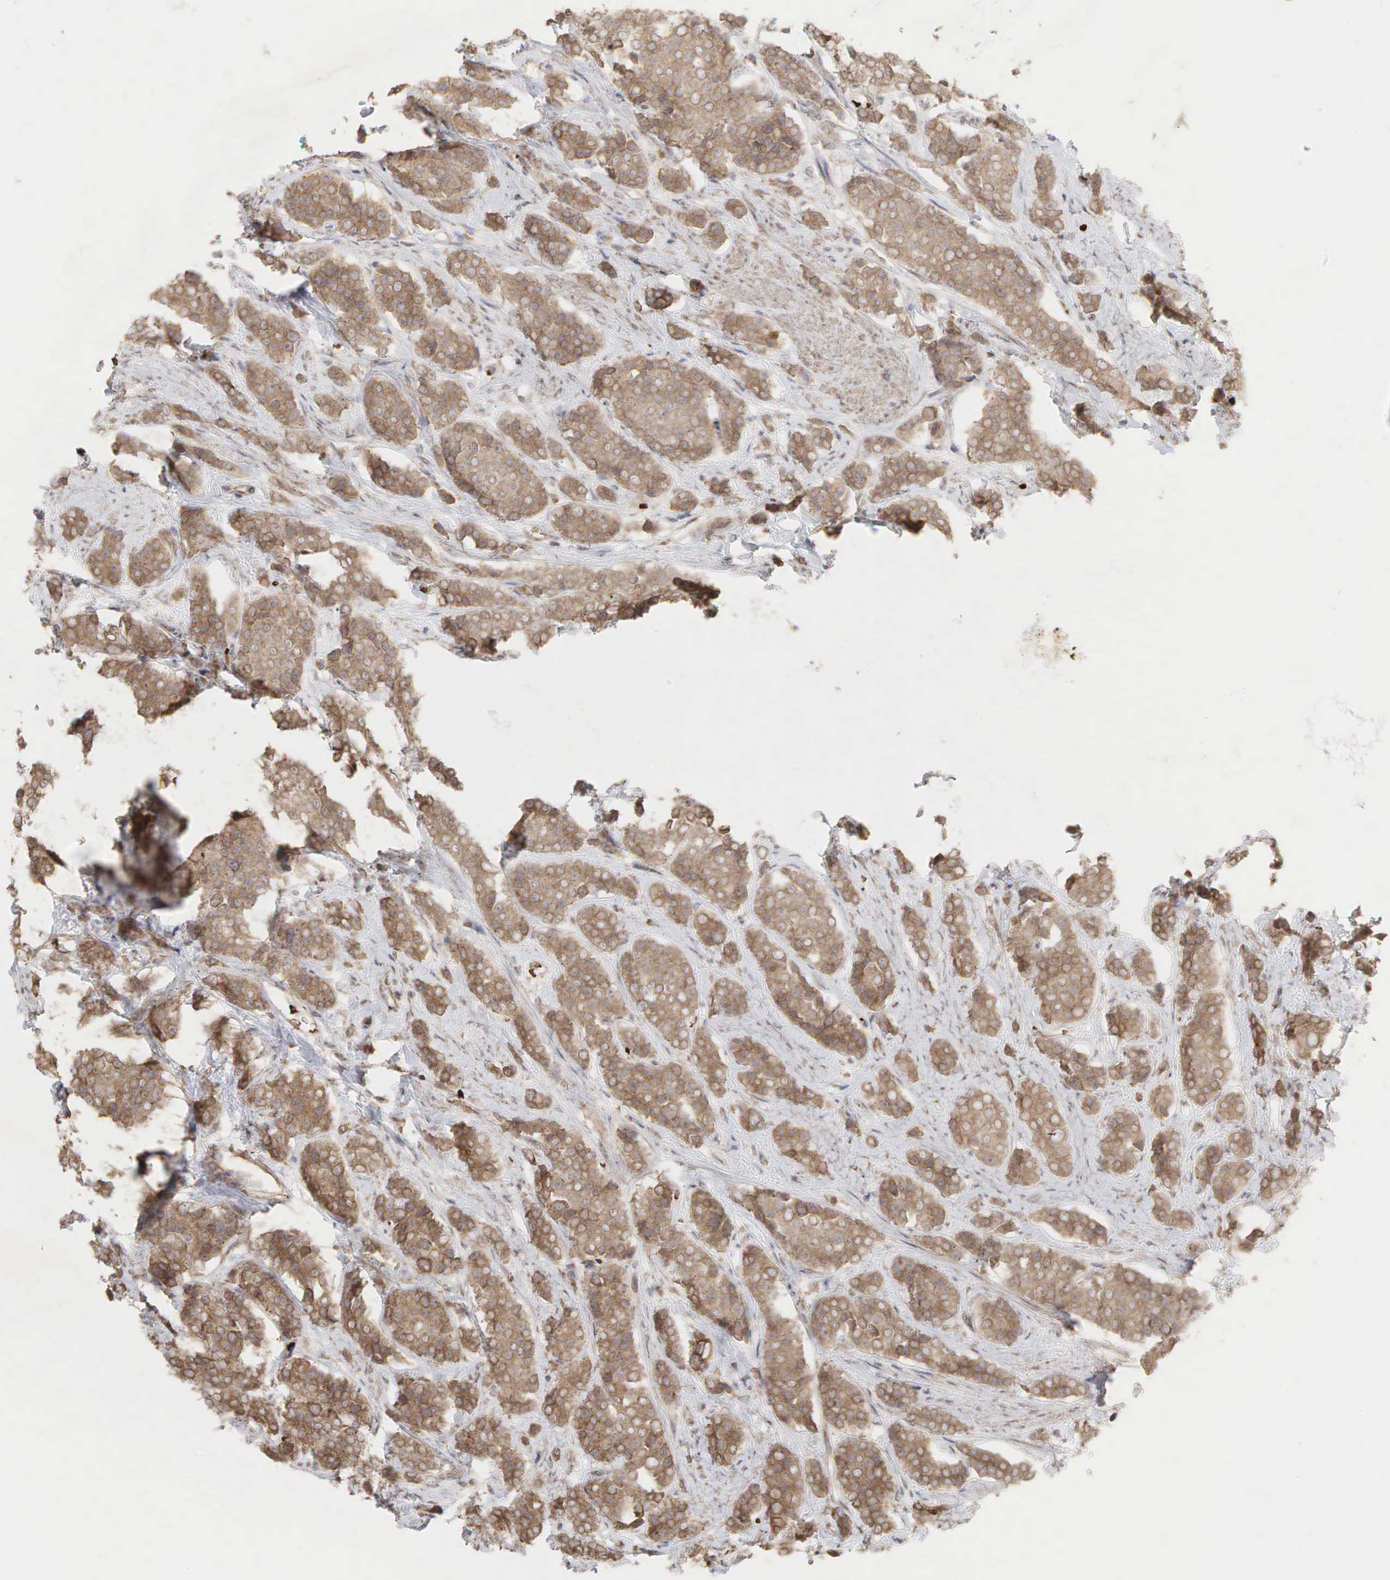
{"staining": {"intensity": "moderate", "quantity": ">75%", "location": "cytoplasmic/membranous"}, "tissue": "carcinoid", "cell_type": "Tumor cells", "image_type": "cancer", "snomed": [{"axis": "morphology", "description": "Carcinoid, malignant, NOS"}, {"axis": "topography", "description": "Small intestine"}], "caption": "Immunohistochemical staining of malignant carcinoid exhibits medium levels of moderate cytoplasmic/membranous expression in approximately >75% of tumor cells.", "gene": "PABPC5", "patient": {"sex": "male", "age": 60}}